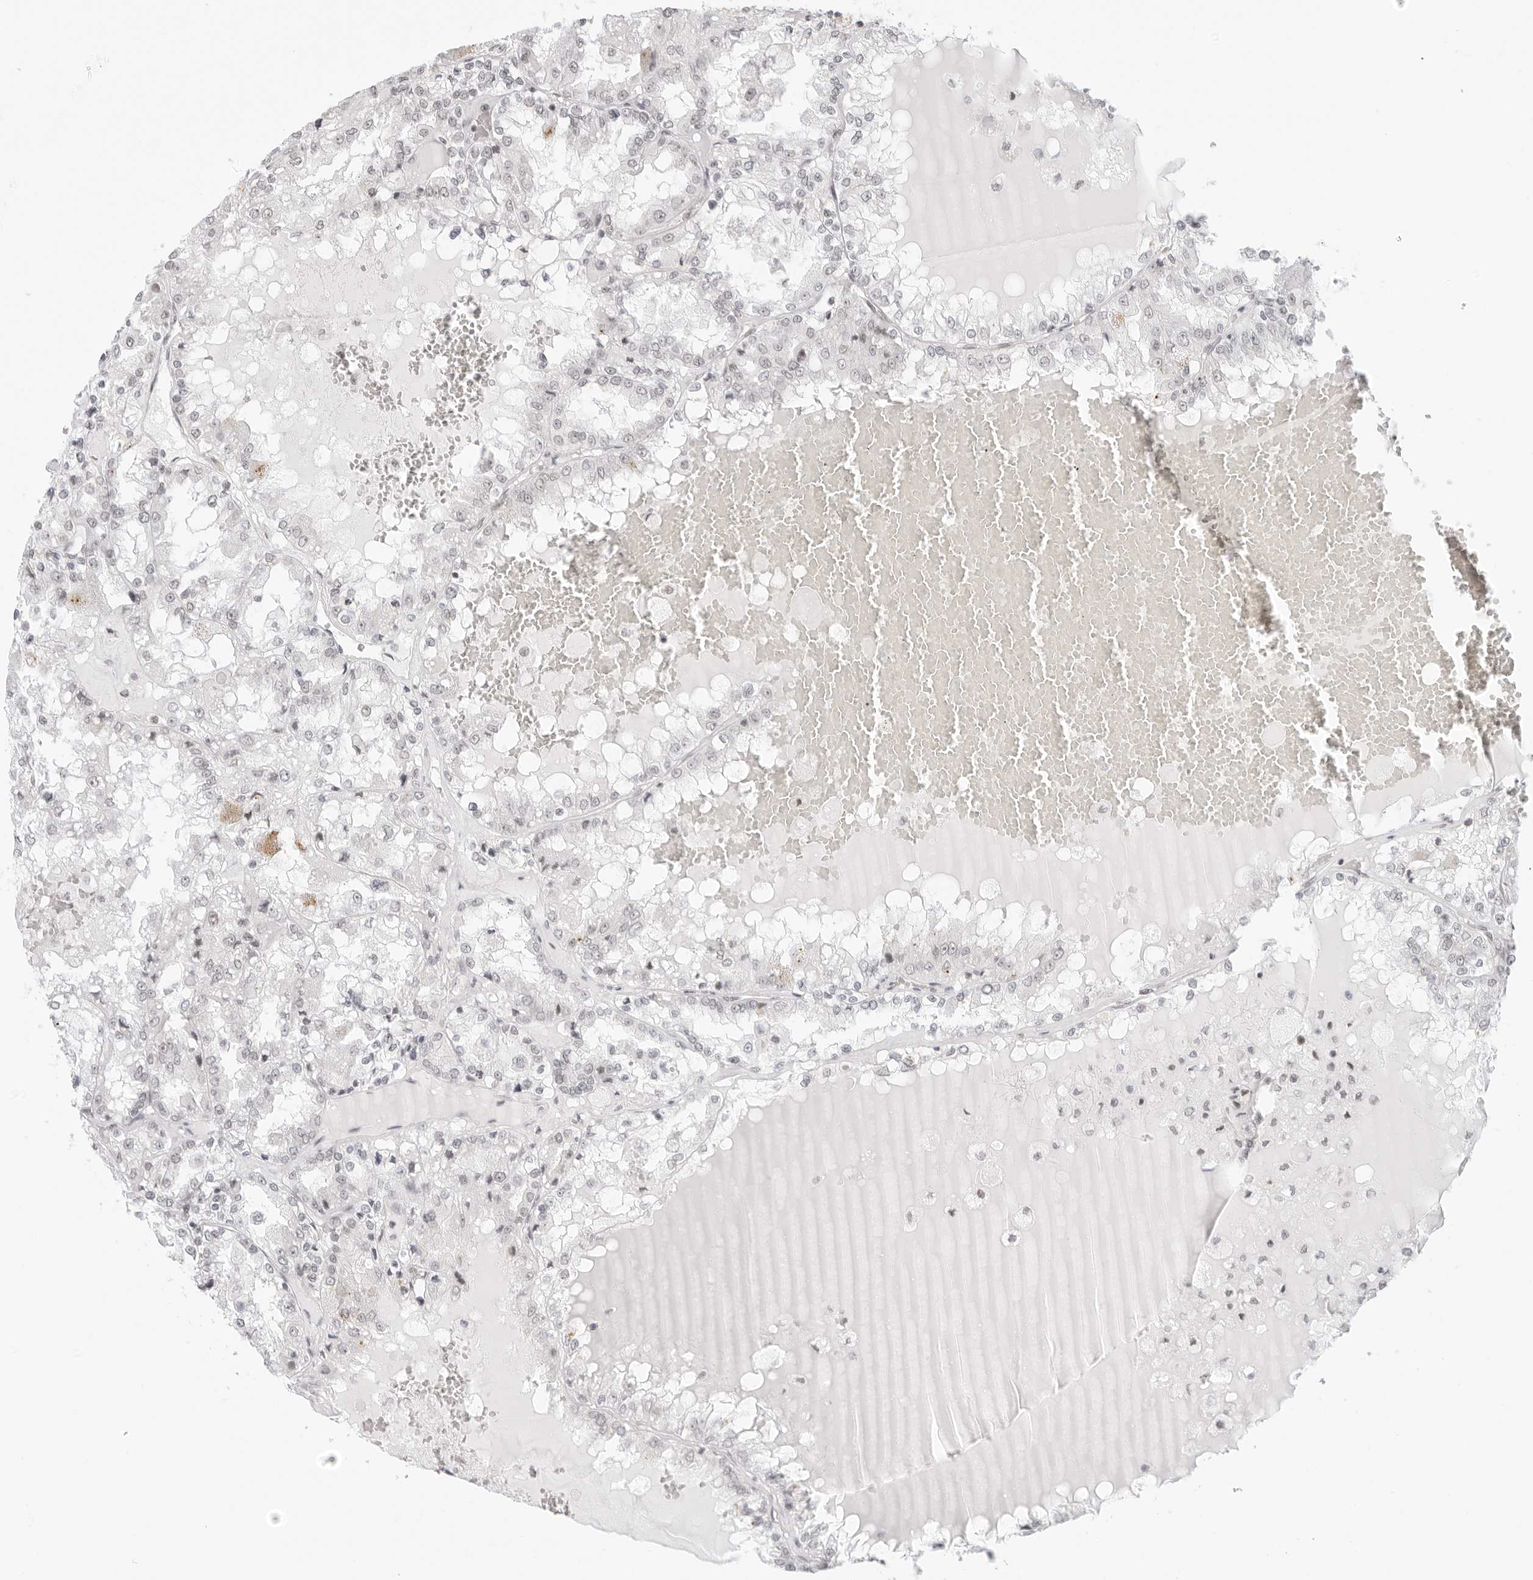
{"staining": {"intensity": "negative", "quantity": "none", "location": "none"}, "tissue": "renal cancer", "cell_type": "Tumor cells", "image_type": "cancer", "snomed": [{"axis": "morphology", "description": "Adenocarcinoma, NOS"}, {"axis": "topography", "description": "Kidney"}], "caption": "This is a image of immunohistochemistry (IHC) staining of renal cancer, which shows no staining in tumor cells. The staining was performed using DAB to visualize the protein expression in brown, while the nuclei were stained in blue with hematoxylin (Magnification: 20x).", "gene": "TCIM", "patient": {"sex": "female", "age": 56}}